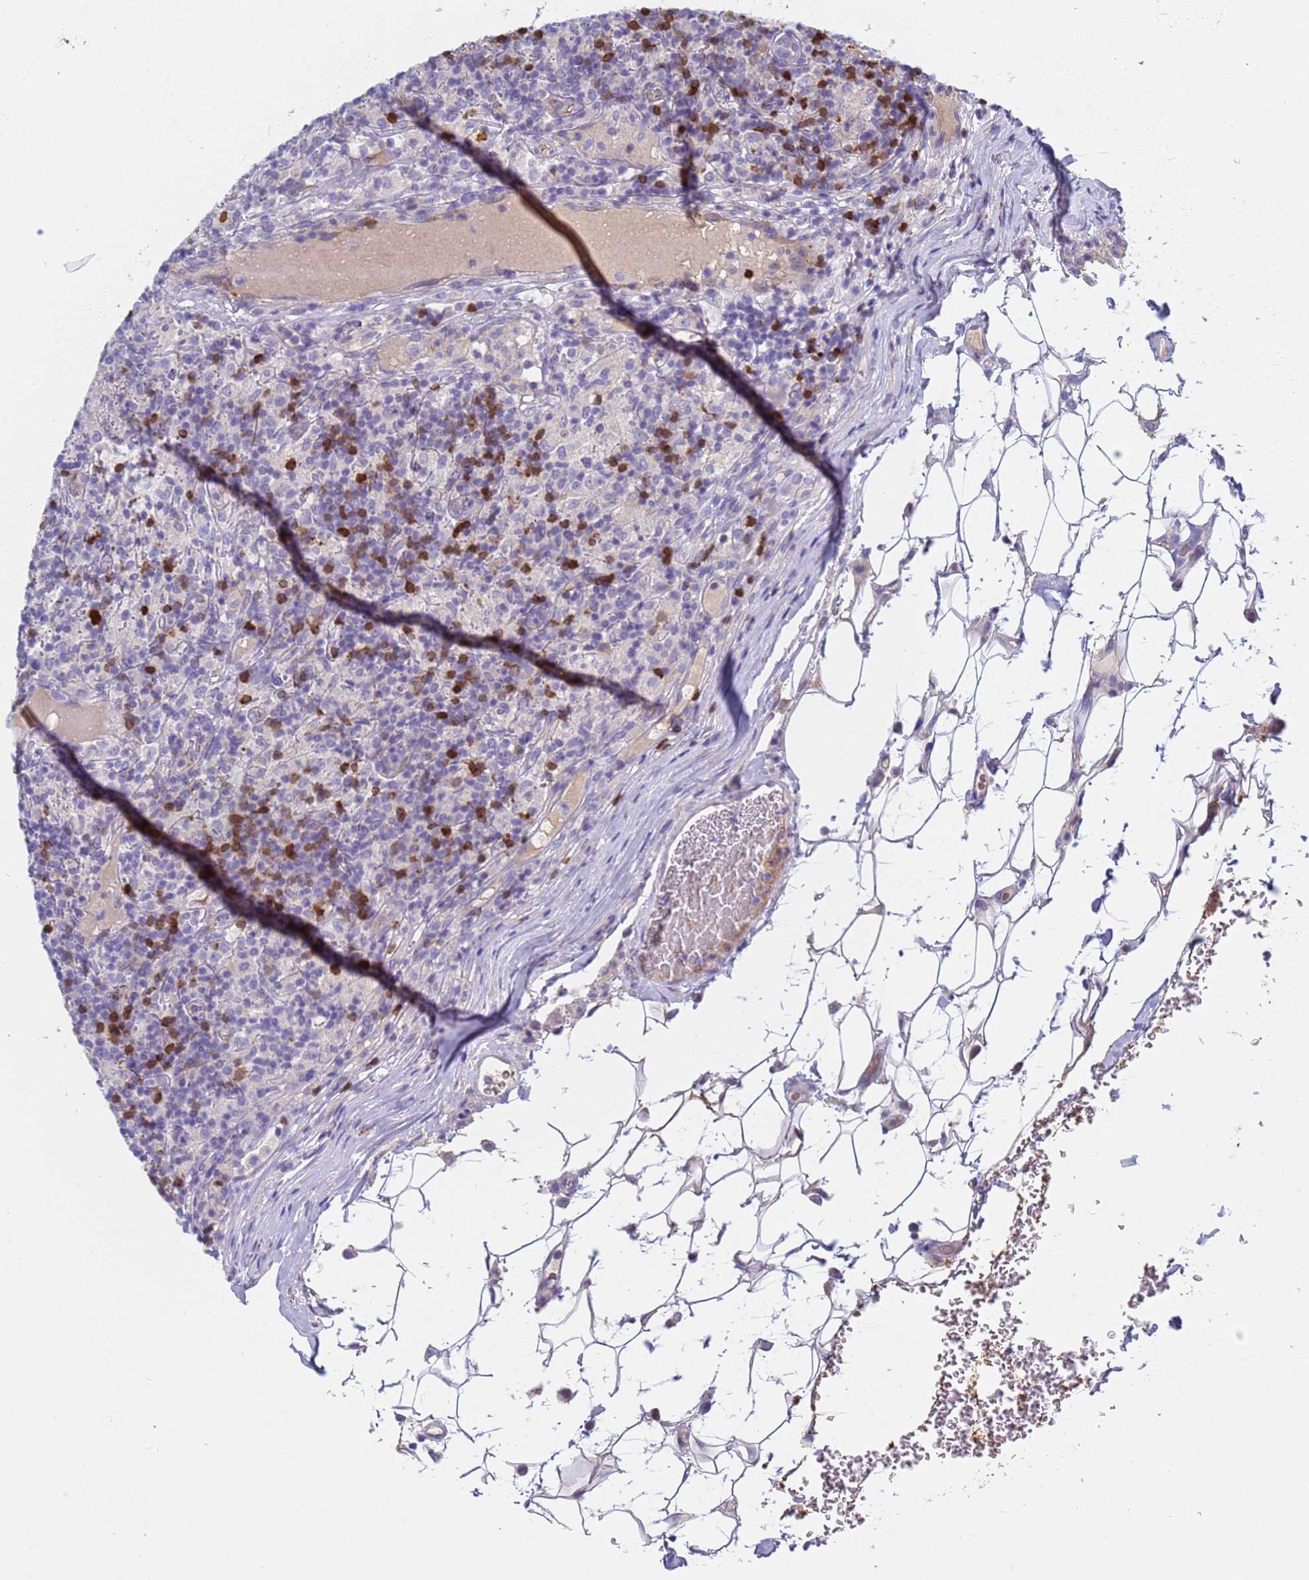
{"staining": {"intensity": "negative", "quantity": "none", "location": "none"}, "tissue": "lymphoma", "cell_type": "Tumor cells", "image_type": "cancer", "snomed": [{"axis": "morphology", "description": "Hodgkin's disease, NOS"}, {"axis": "topography", "description": "Lymph node"}], "caption": "Tumor cells are negative for brown protein staining in lymphoma.", "gene": "C4orf46", "patient": {"sex": "male", "age": 70}}